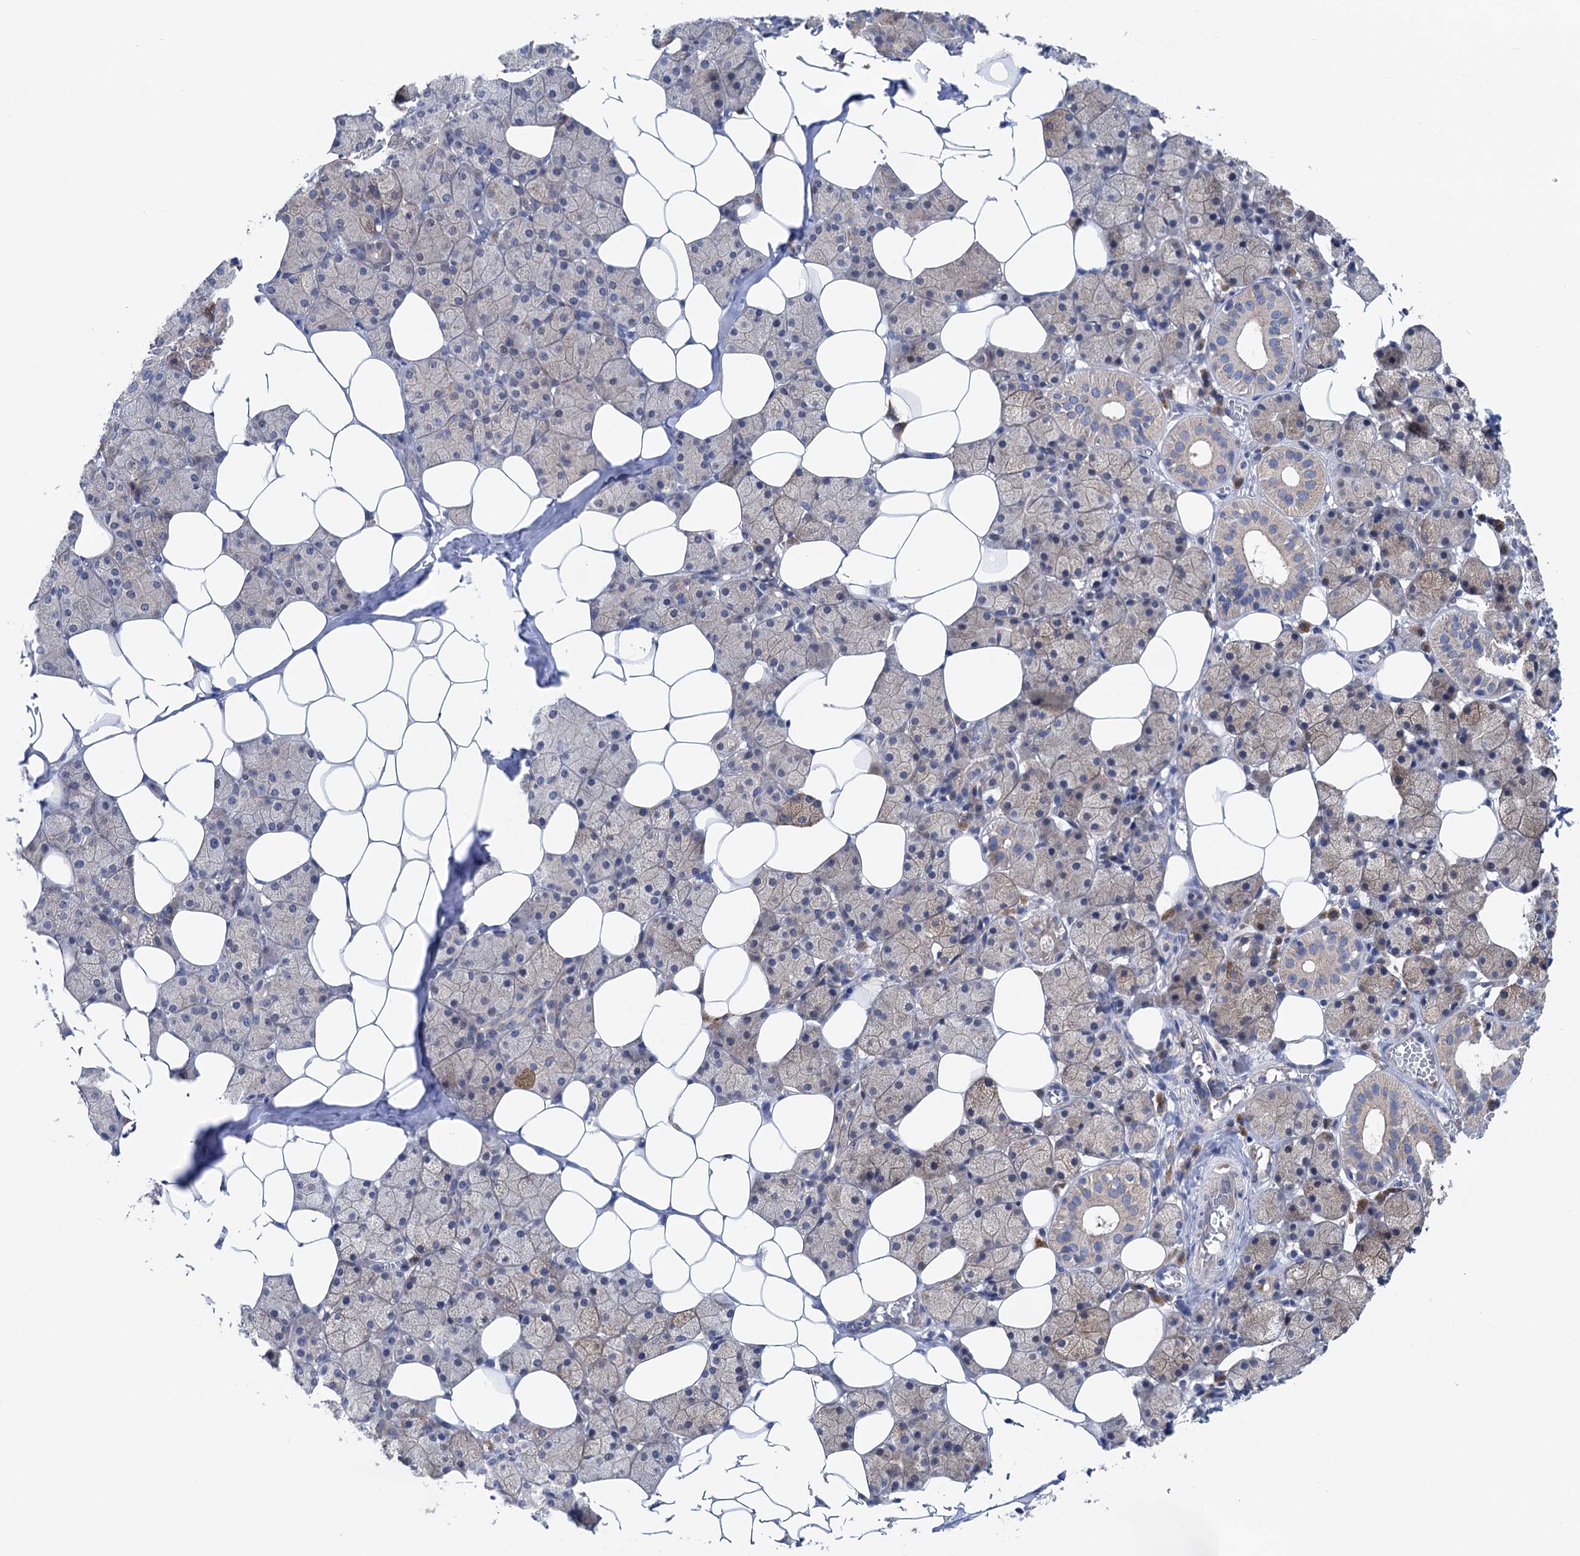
{"staining": {"intensity": "weak", "quantity": "25%-75%", "location": "cytoplasmic/membranous"}, "tissue": "salivary gland", "cell_type": "Glandular cells", "image_type": "normal", "snomed": [{"axis": "morphology", "description": "Normal tissue, NOS"}, {"axis": "topography", "description": "Salivary gland"}], "caption": "Salivary gland stained with IHC displays weak cytoplasmic/membranous staining in approximately 25%-75% of glandular cells.", "gene": "ZNRD2", "patient": {"sex": "female", "age": 33}}